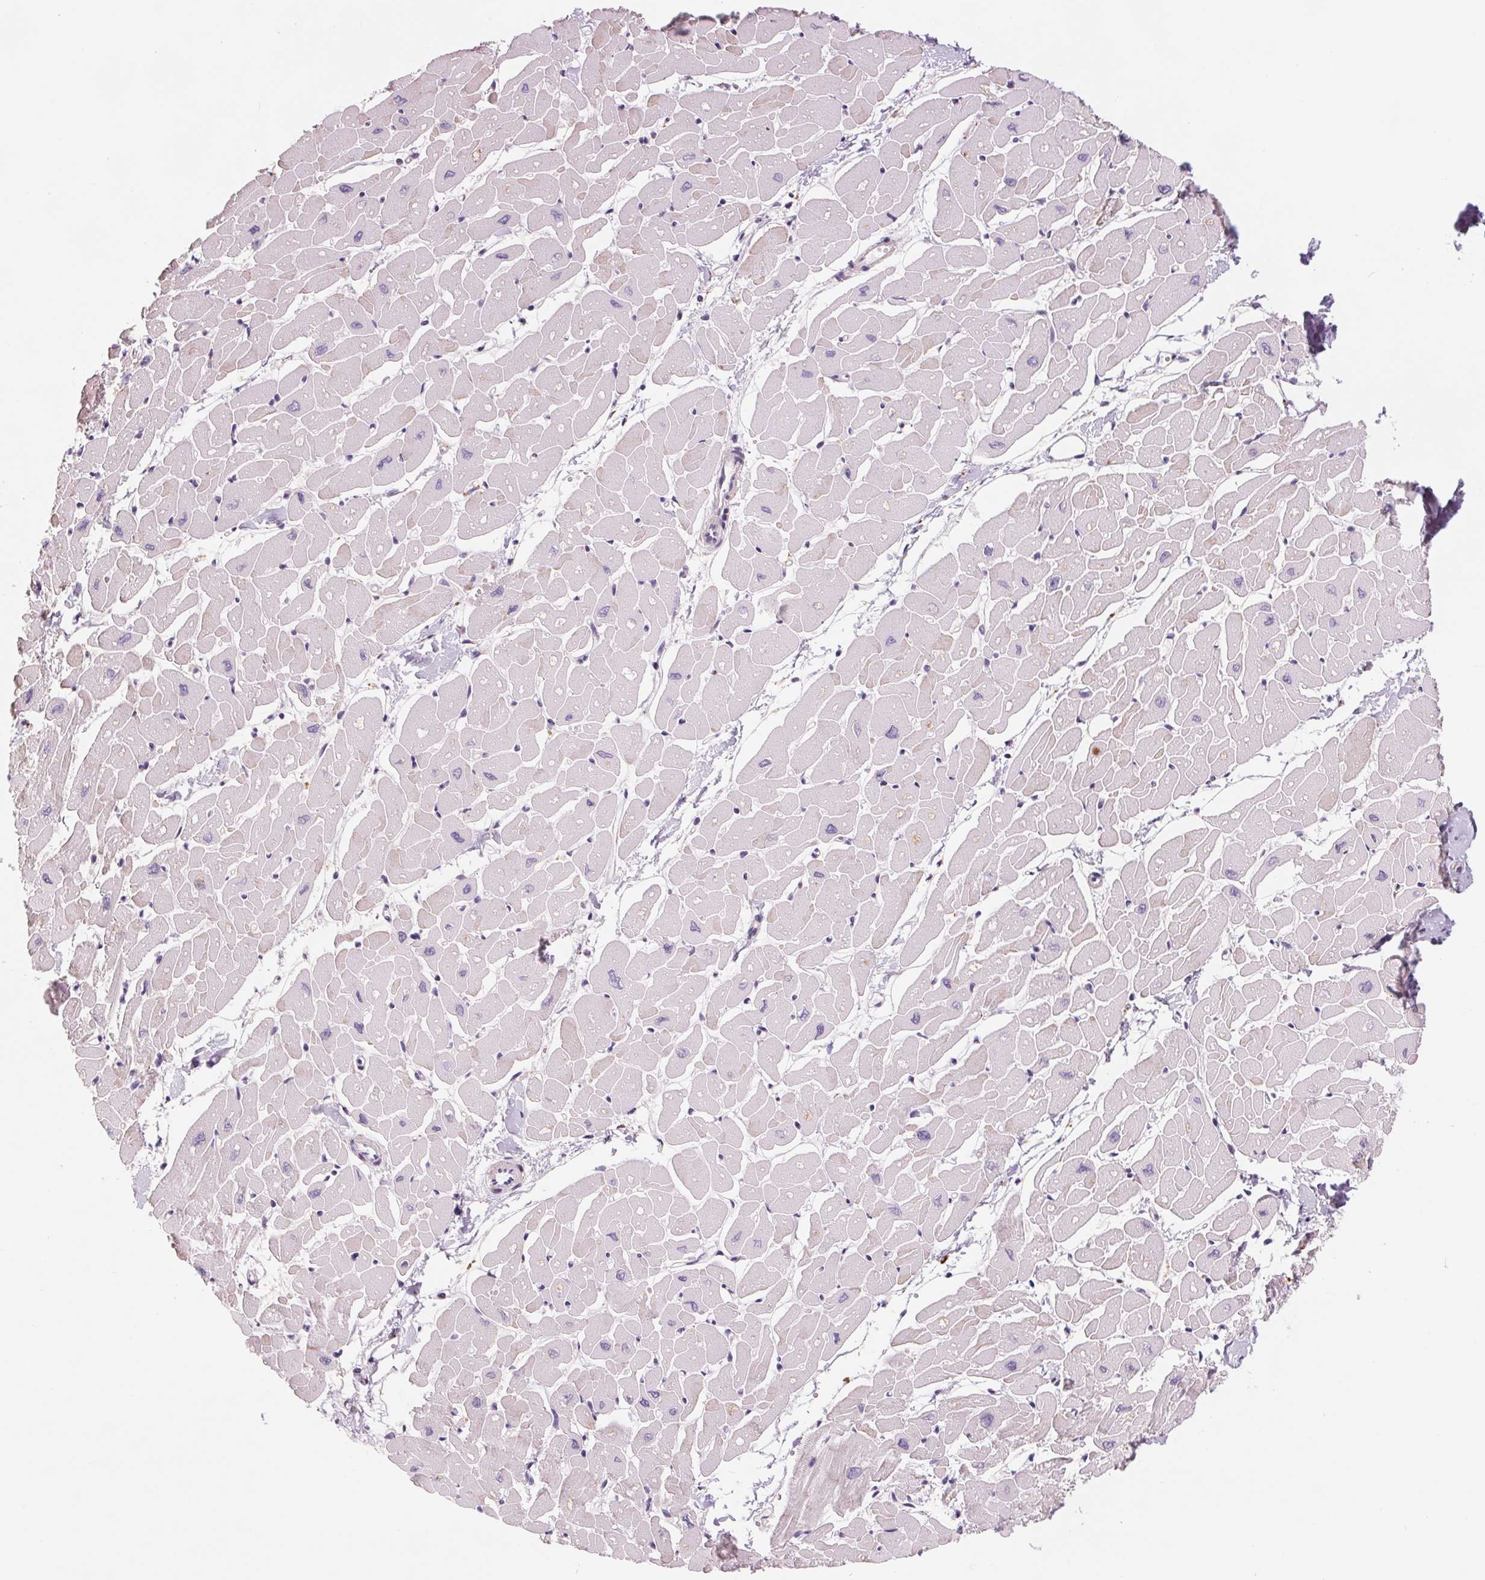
{"staining": {"intensity": "negative", "quantity": "none", "location": "none"}, "tissue": "heart muscle", "cell_type": "Cardiomyocytes", "image_type": "normal", "snomed": [{"axis": "morphology", "description": "Normal tissue, NOS"}, {"axis": "topography", "description": "Heart"}], "caption": "Human heart muscle stained for a protein using IHC exhibits no positivity in cardiomyocytes.", "gene": "SAMD5", "patient": {"sex": "male", "age": 57}}